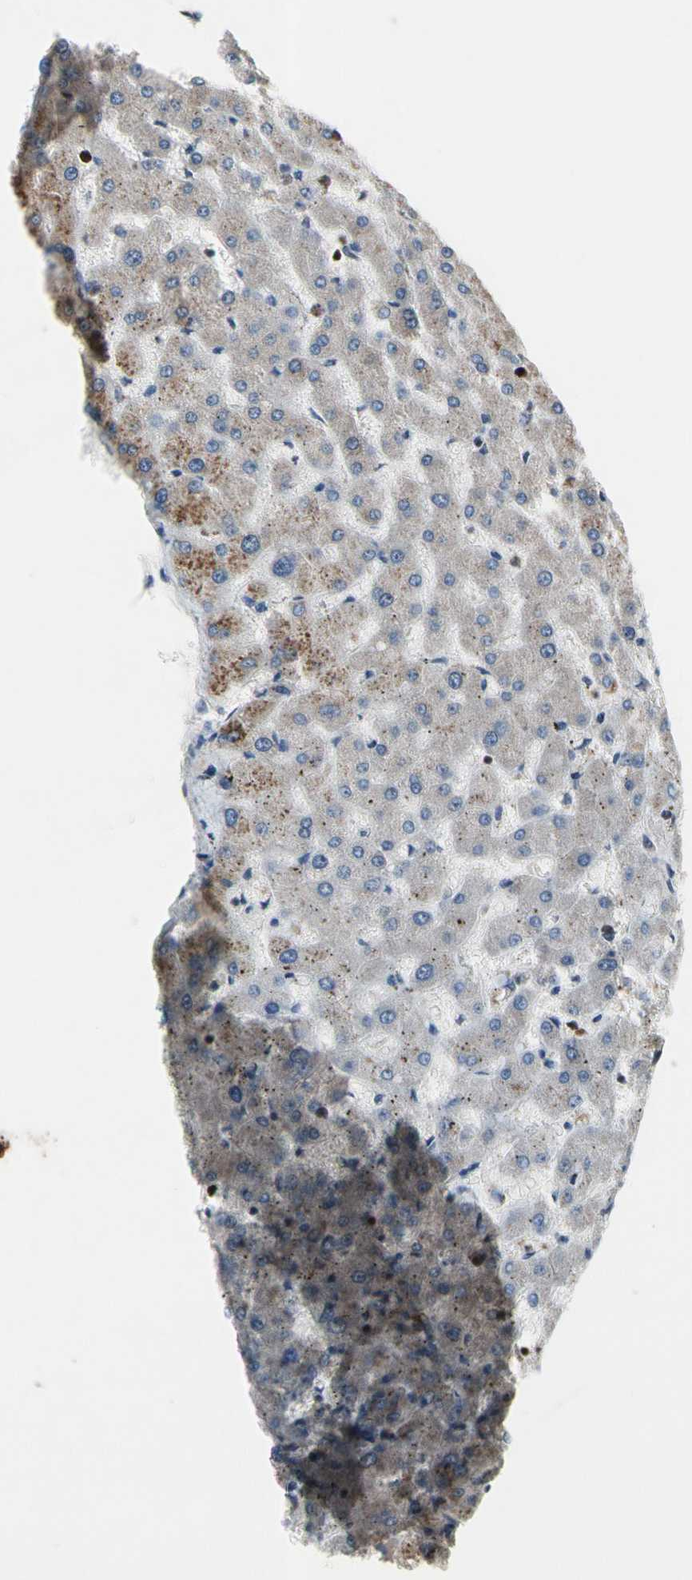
{"staining": {"intensity": "negative", "quantity": "none", "location": "none"}, "tissue": "liver", "cell_type": "Cholangiocytes", "image_type": "normal", "snomed": [{"axis": "morphology", "description": "Normal tissue, NOS"}, {"axis": "topography", "description": "Liver"}], "caption": "Immunohistochemical staining of normal human liver reveals no significant expression in cholangiocytes.", "gene": "TBX21", "patient": {"sex": "female", "age": 63}}